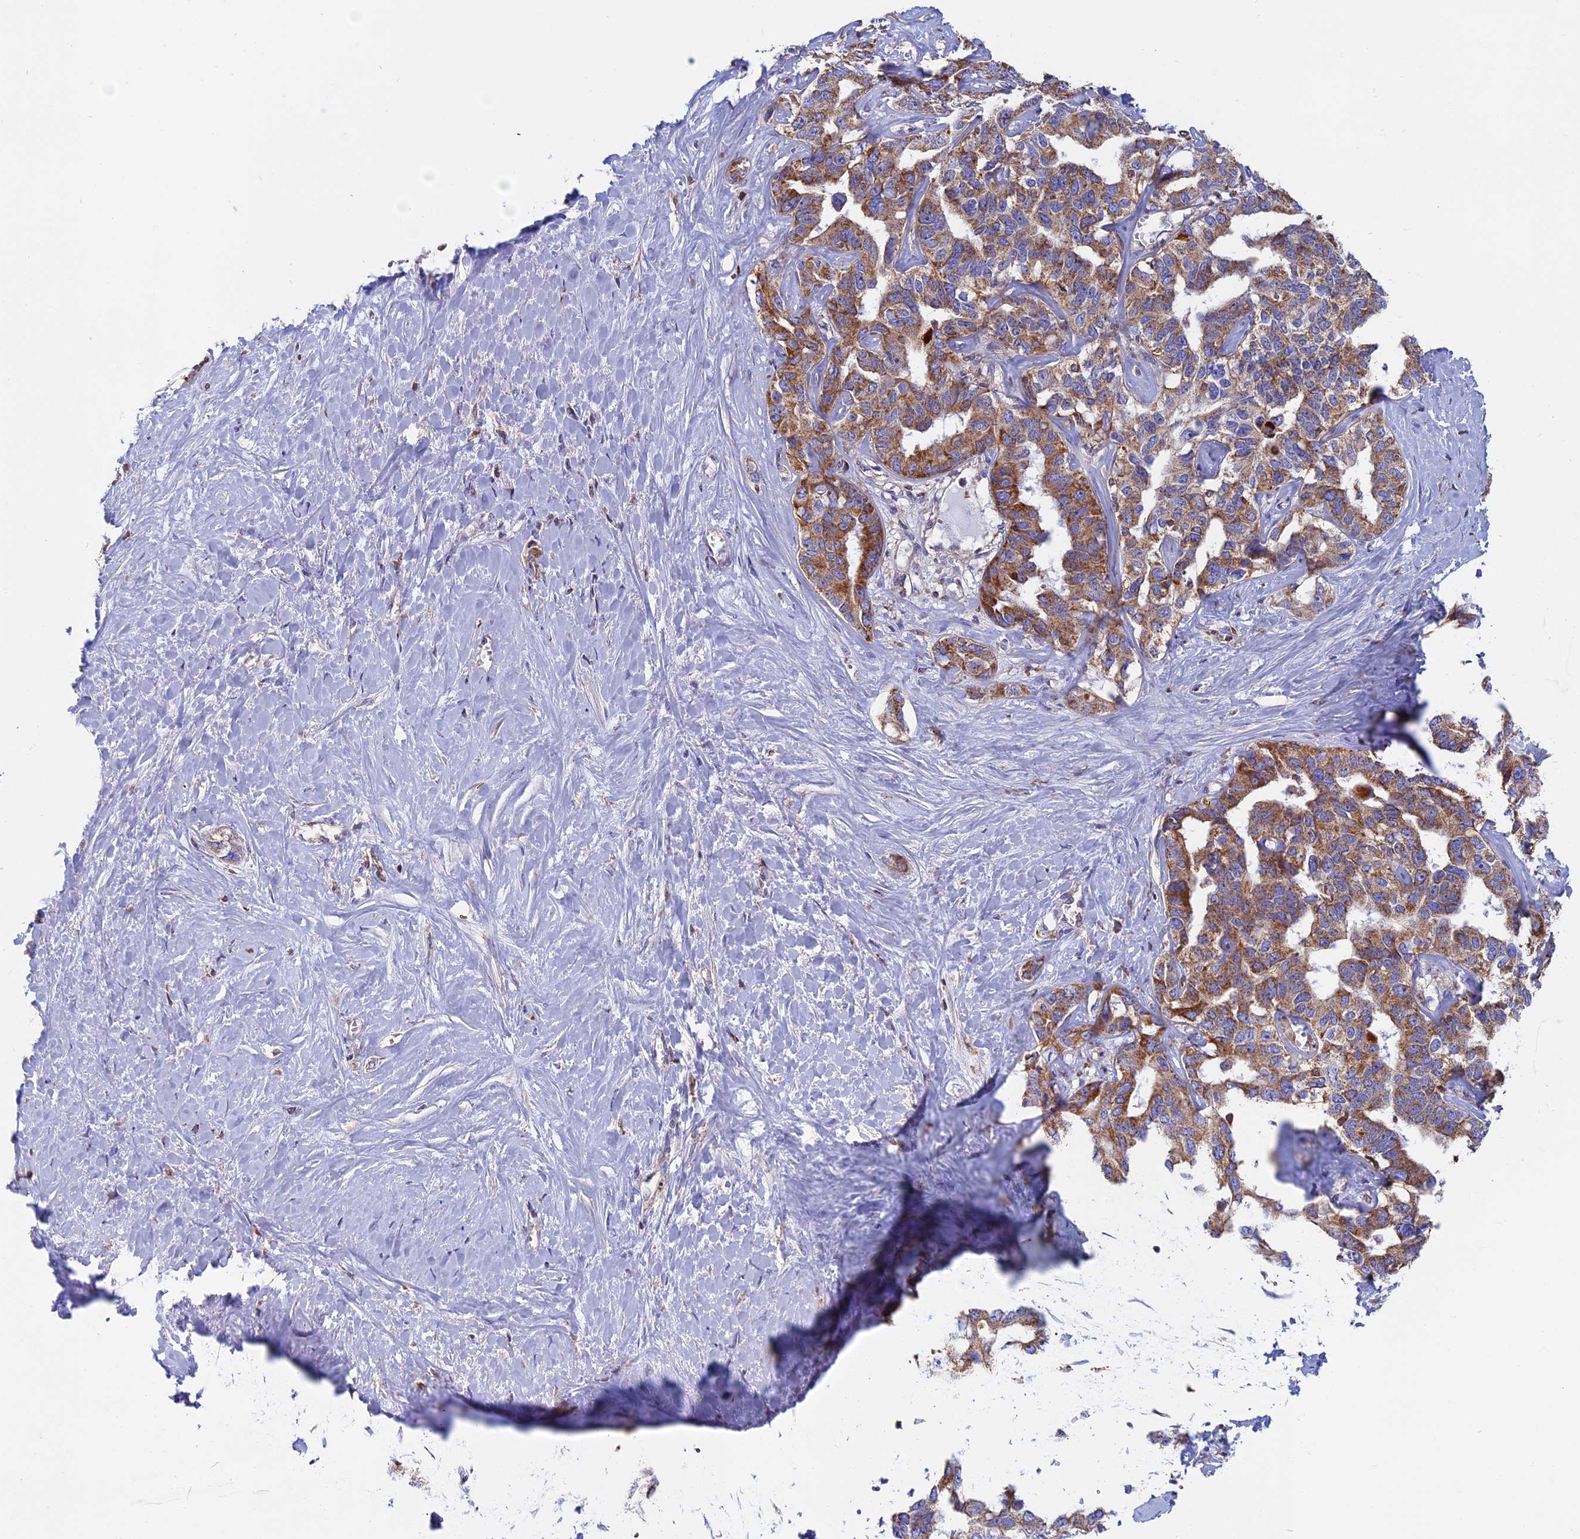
{"staining": {"intensity": "moderate", "quantity": "25%-75%", "location": "cytoplasmic/membranous"}, "tissue": "liver cancer", "cell_type": "Tumor cells", "image_type": "cancer", "snomed": [{"axis": "morphology", "description": "Cholangiocarcinoma"}, {"axis": "topography", "description": "Liver"}], "caption": "The histopathology image displays a brown stain indicating the presence of a protein in the cytoplasmic/membranous of tumor cells in liver cancer.", "gene": "HSD17B8", "patient": {"sex": "male", "age": 59}}